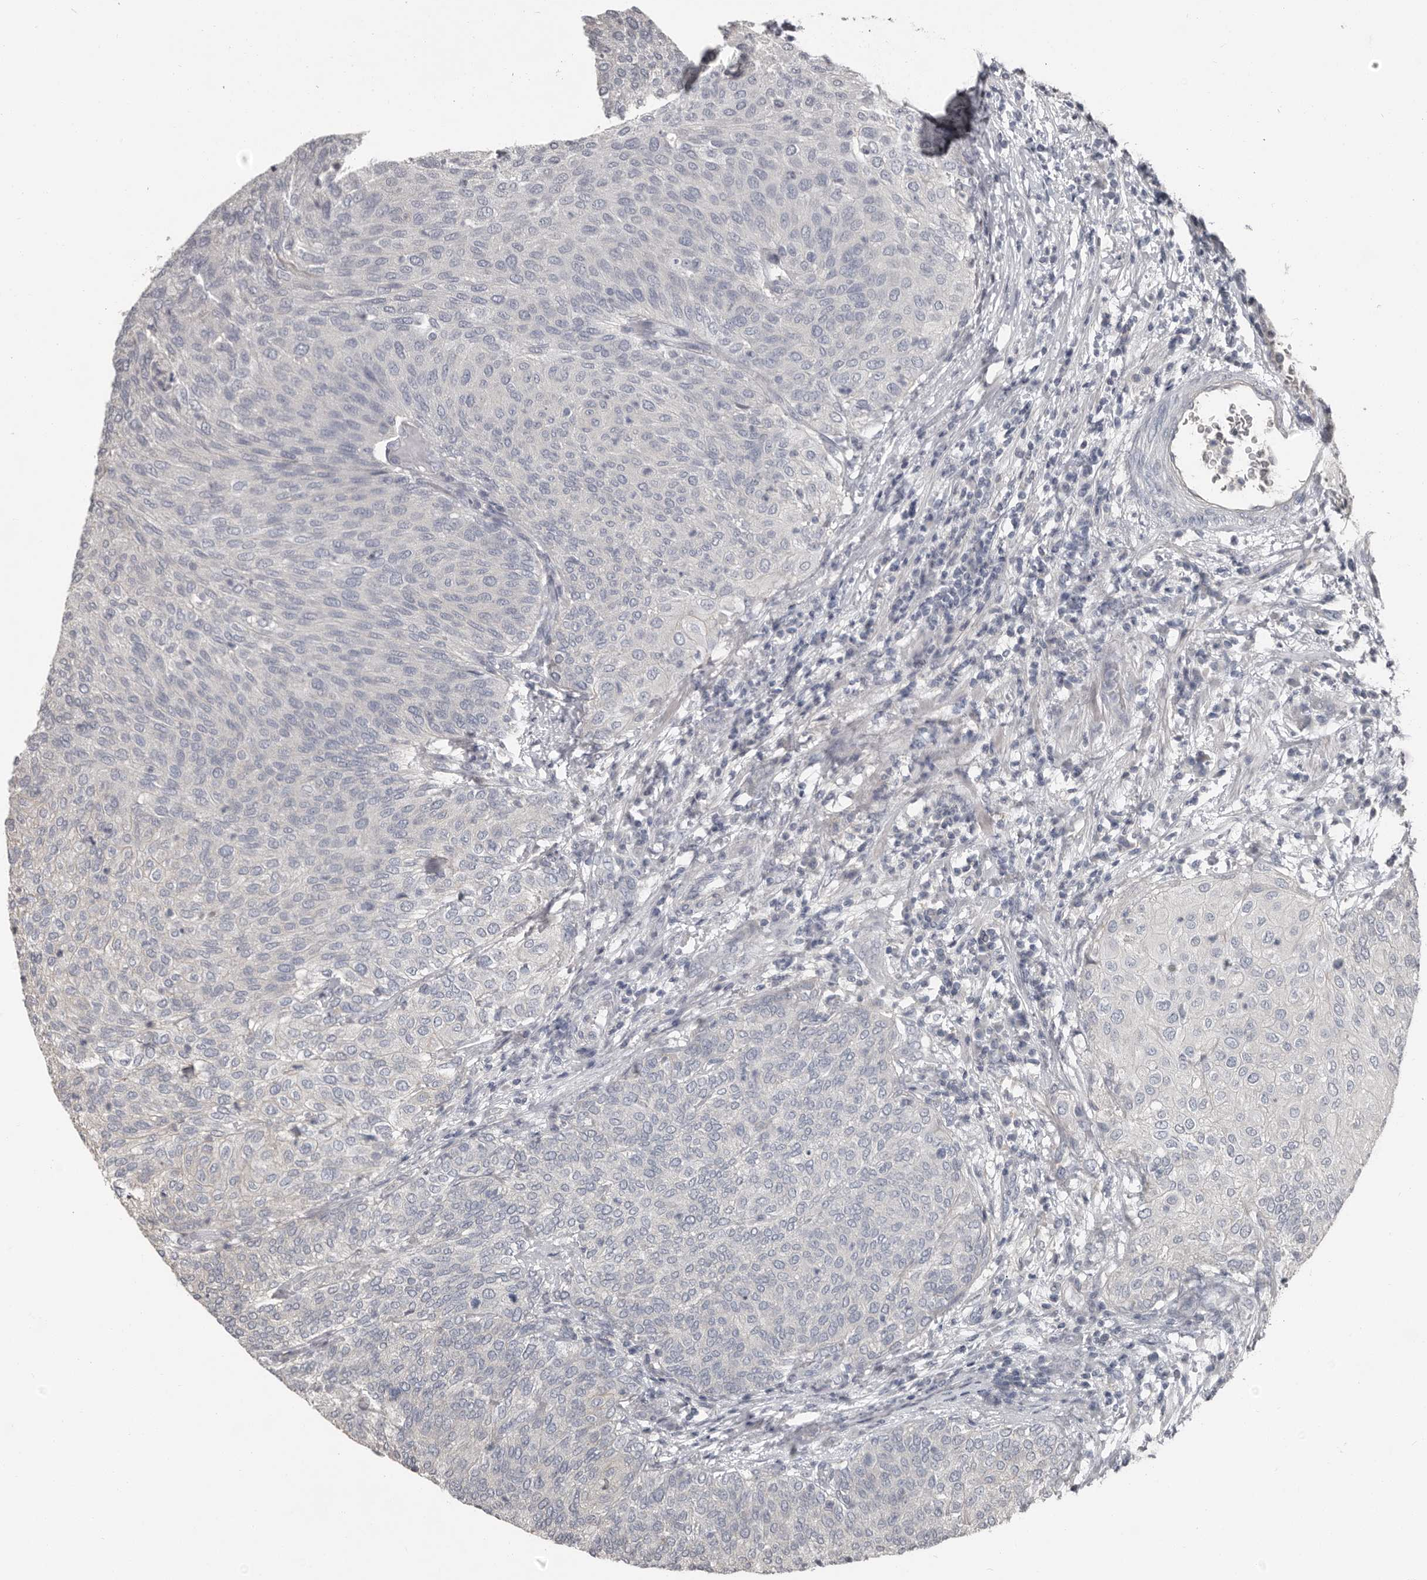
{"staining": {"intensity": "negative", "quantity": "none", "location": "none"}, "tissue": "urothelial cancer", "cell_type": "Tumor cells", "image_type": "cancer", "snomed": [{"axis": "morphology", "description": "Urothelial carcinoma, Low grade"}, {"axis": "topography", "description": "Urinary bladder"}], "caption": "Photomicrograph shows no protein staining in tumor cells of urothelial carcinoma (low-grade) tissue.", "gene": "CA6", "patient": {"sex": "female", "age": 79}}